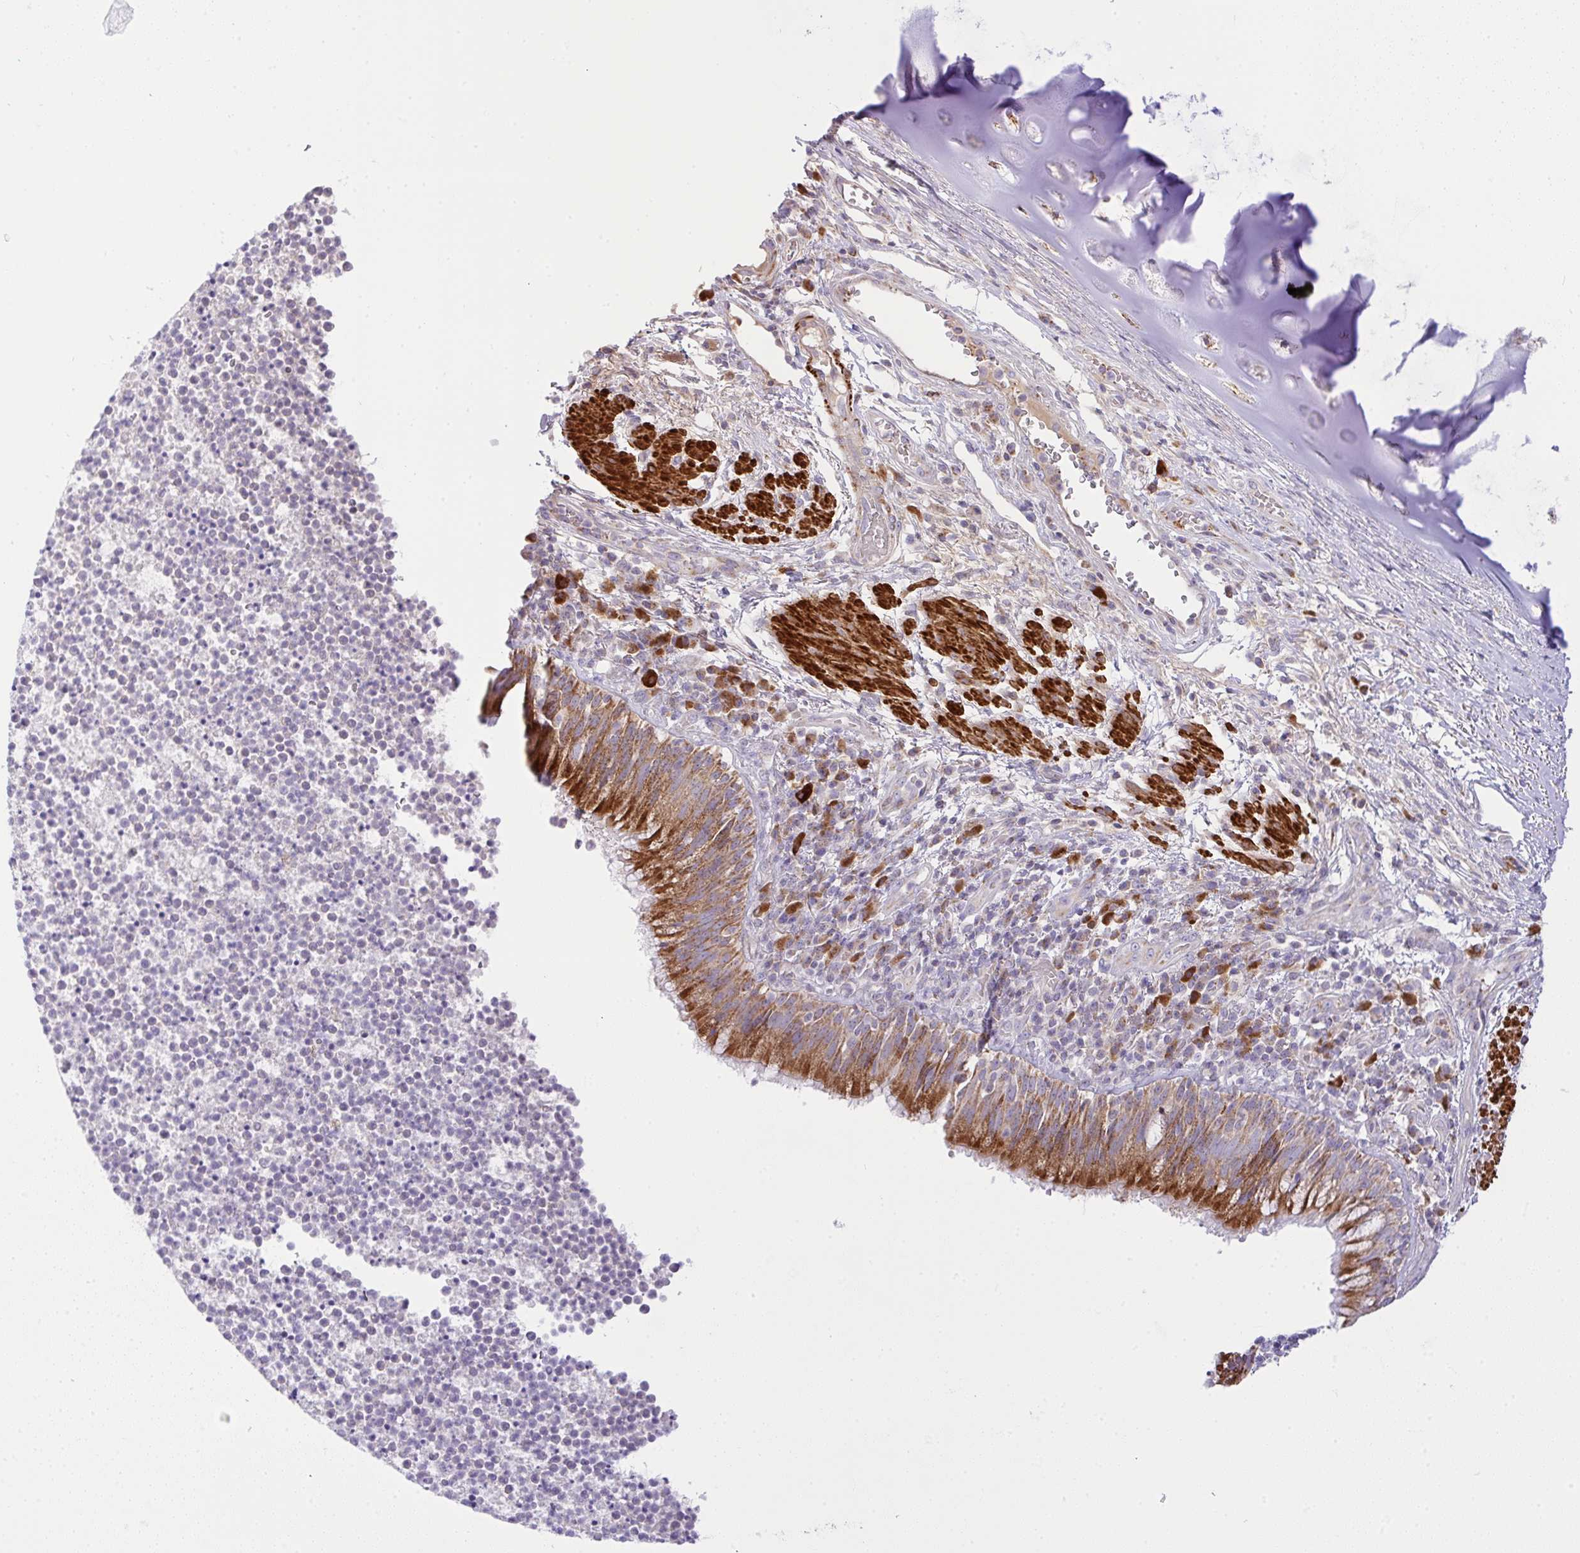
{"staining": {"intensity": "strong", "quantity": ">75%", "location": "cytoplasmic/membranous"}, "tissue": "bronchus", "cell_type": "Respiratory epithelial cells", "image_type": "normal", "snomed": [{"axis": "morphology", "description": "Normal tissue, NOS"}, {"axis": "topography", "description": "Cartilage tissue"}, {"axis": "topography", "description": "Bronchus"}], "caption": "High-magnification brightfield microscopy of benign bronchus stained with DAB (brown) and counterstained with hematoxylin (blue). respiratory epithelial cells exhibit strong cytoplasmic/membranous staining is appreciated in about>75% of cells. (IHC, brightfield microscopy, high magnification).", "gene": "CHDH", "patient": {"sex": "male", "age": 56}}